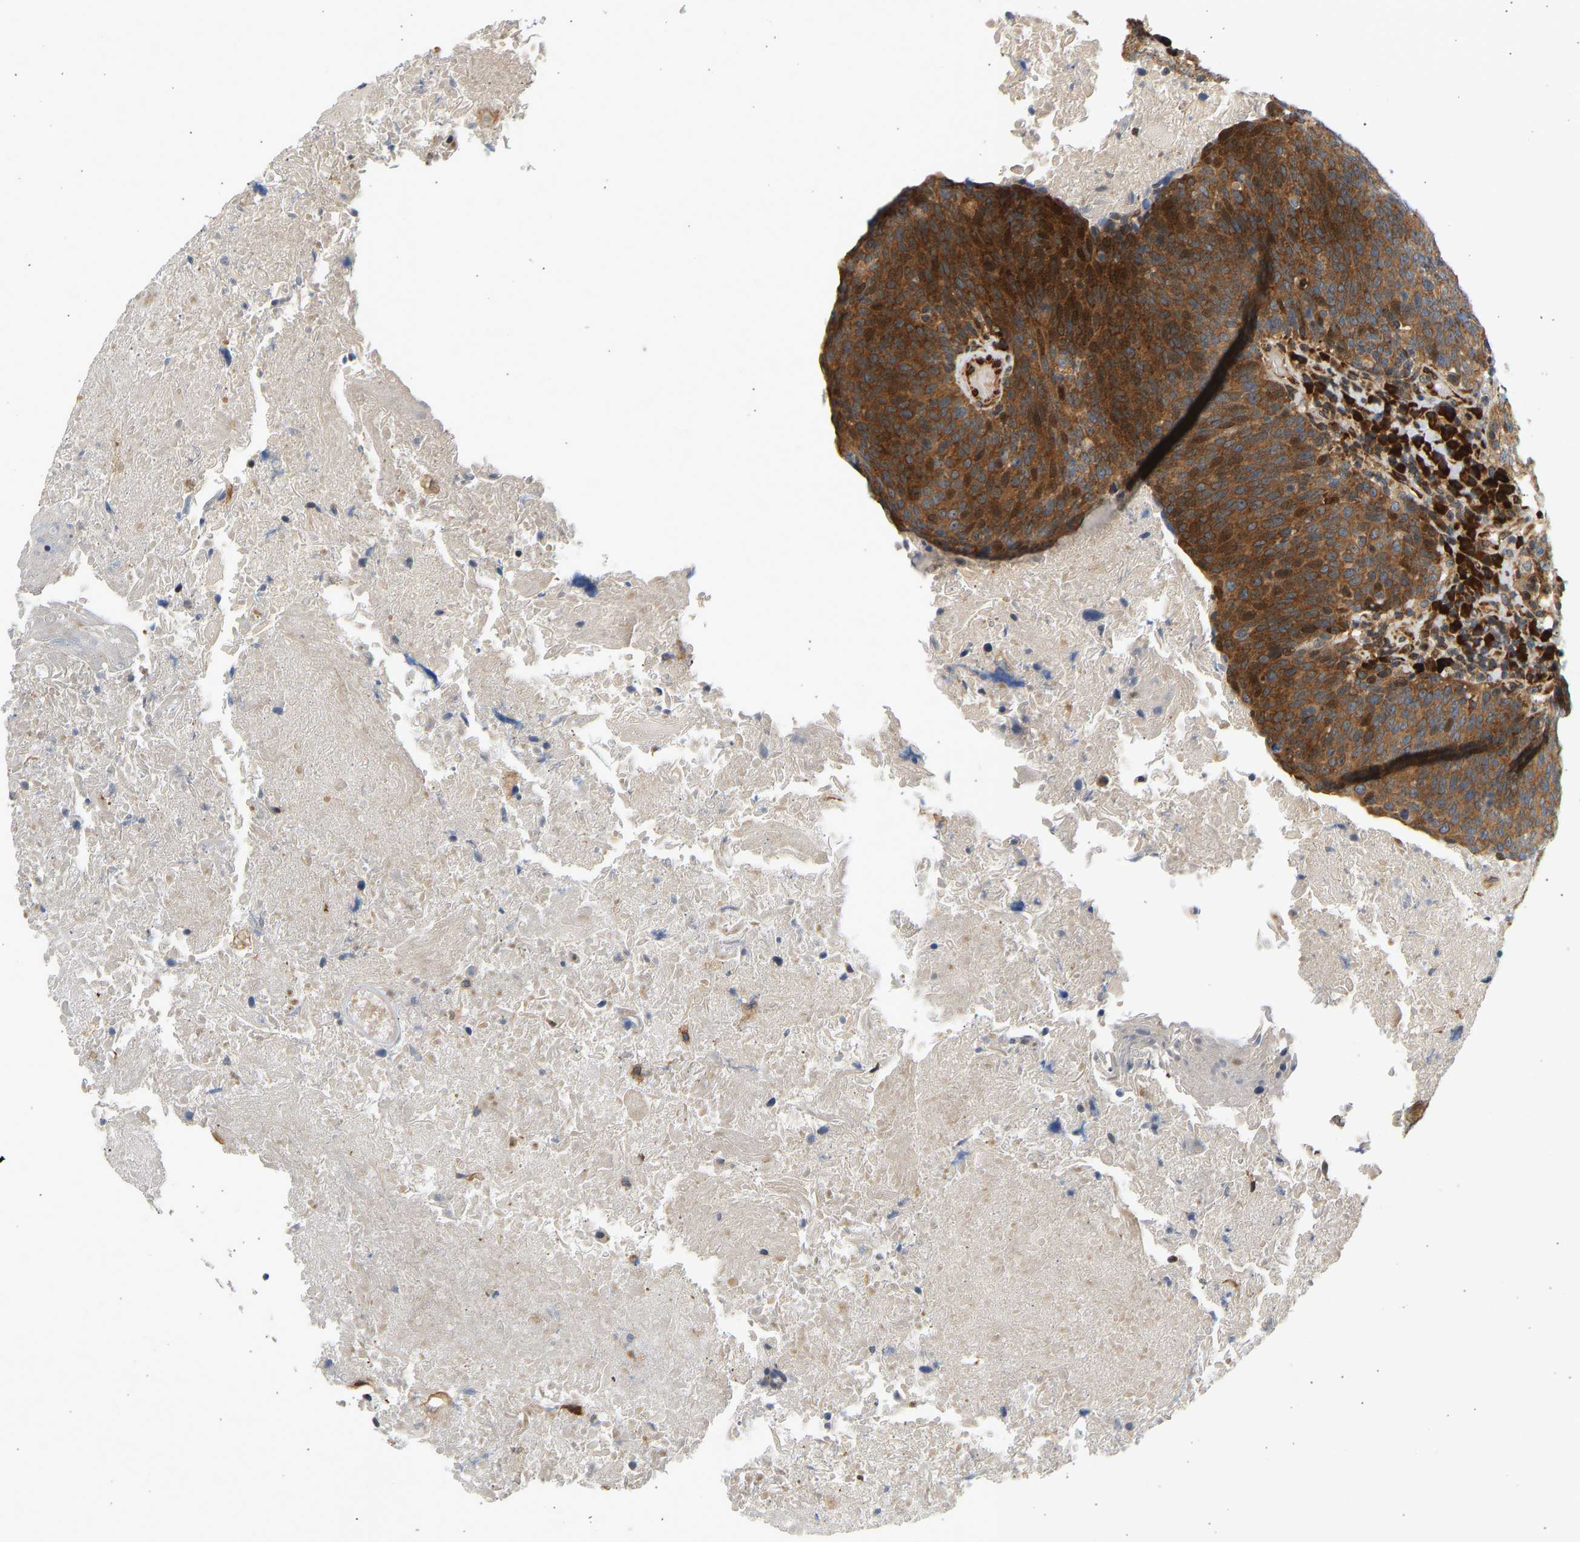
{"staining": {"intensity": "strong", "quantity": ">75%", "location": "cytoplasmic/membranous,nuclear"}, "tissue": "head and neck cancer", "cell_type": "Tumor cells", "image_type": "cancer", "snomed": [{"axis": "morphology", "description": "Squamous cell carcinoma, NOS"}, {"axis": "morphology", "description": "Squamous cell carcinoma, metastatic, NOS"}, {"axis": "topography", "description": "Lymph node"}, {"axis": "topography", "description": "Head-Neck"}], "caption": "High-power microscopy captured an immunohistochemistry (IHC) image of head and neck metastatic squamous cell carcinoma, revealing strong cytoplasmic/membranous and nuclear positivity in approximately >75% of tumor cells.", "gene": "RPS14", "patient": {"sex": "male", "age": 62}}